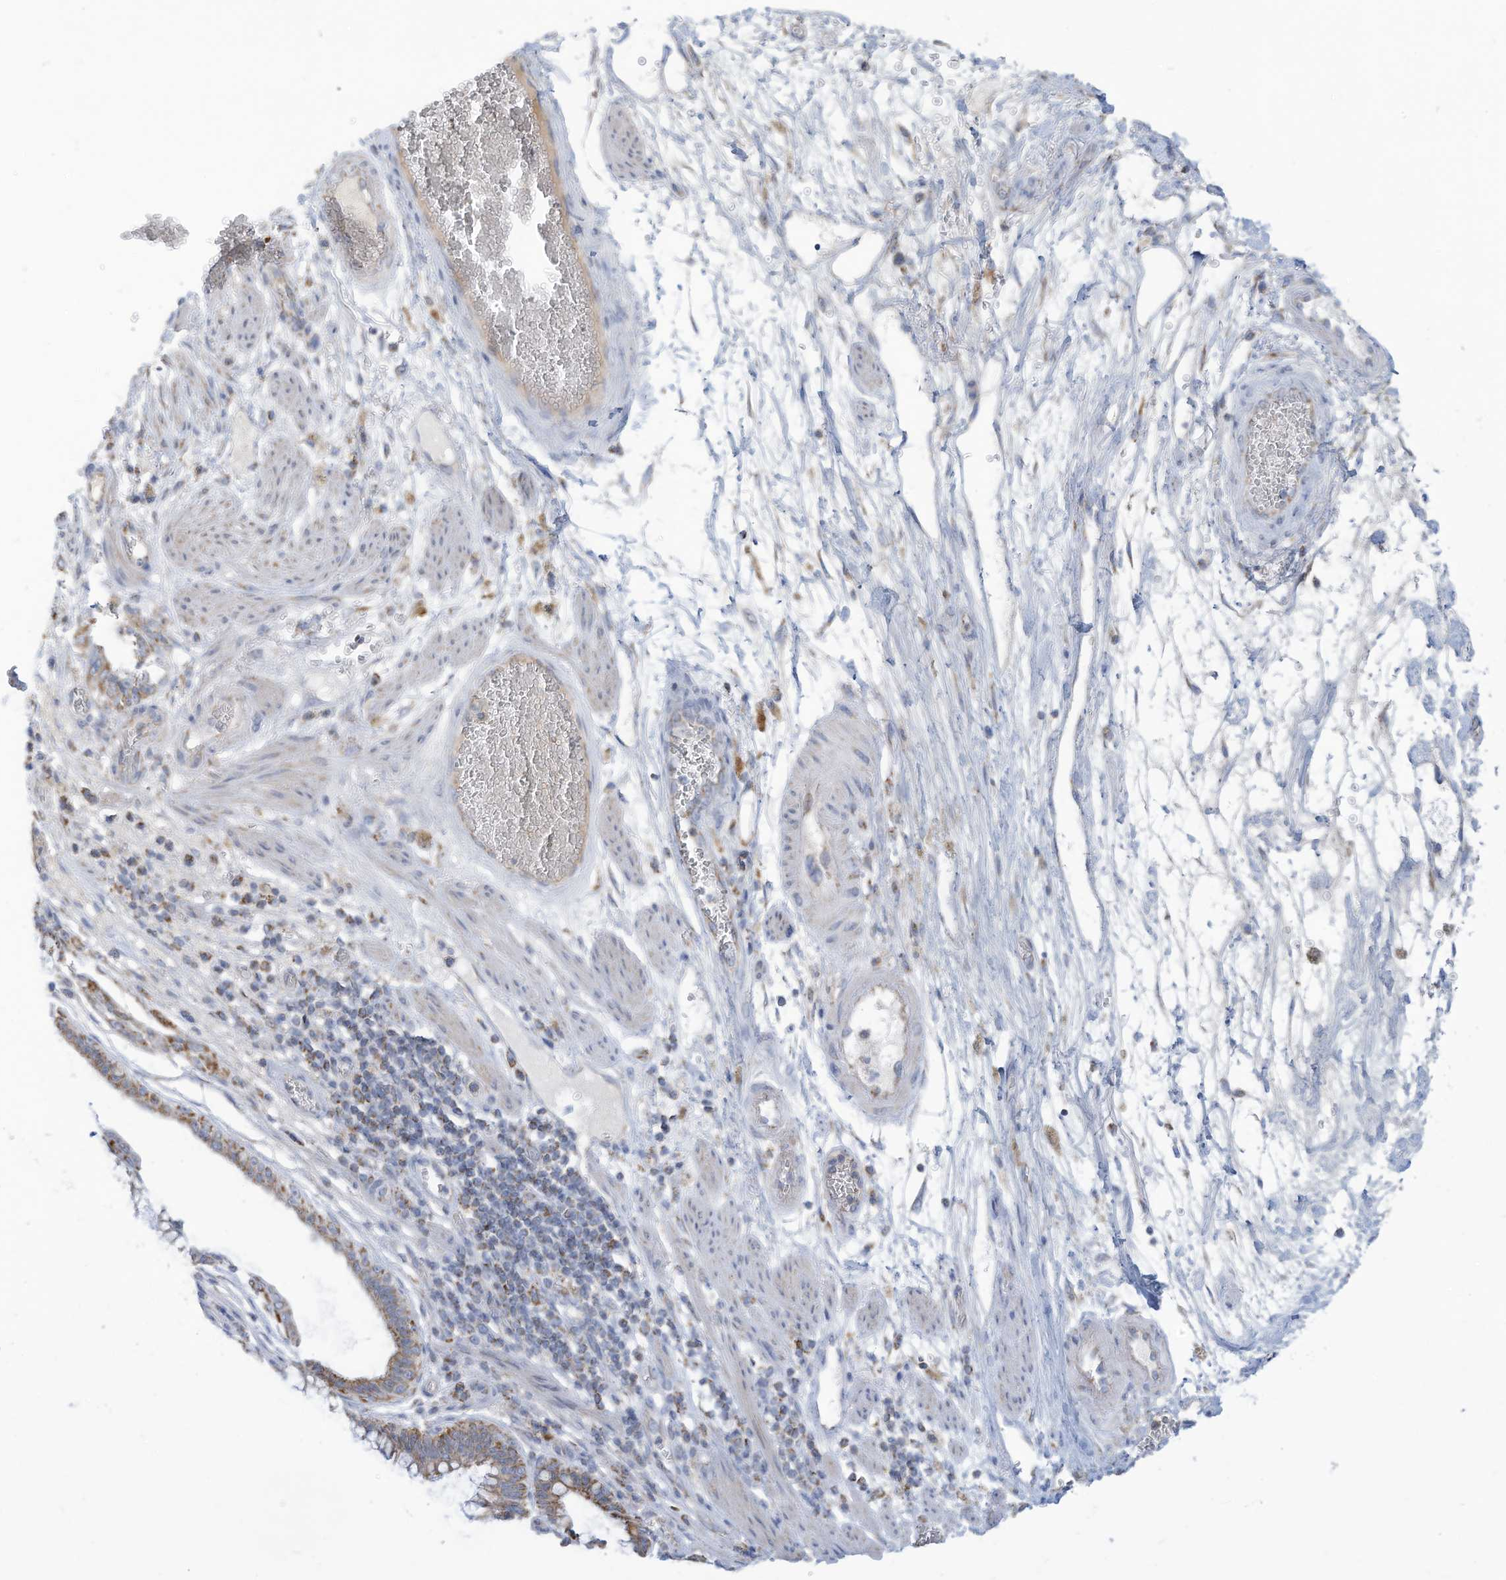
{"staining": {"intensity": "moderate", "quantity": "<25%", "location": "cytoplasmic/membranous"}, "tissue": "melanoma", "cell_type": "Tumor cells", "image_type": "cancer", "snomed": [{"axis": "morphology", "description": "Malignant melanoma, NOS"}, {"axis": "topography", "description": "Rectum"}], "caption": "Protein expression analysis of melanoma demonstrates moderate cytoplasmic/membranous staining in about <25% of tumor cells.", "gene": "NLN", "patient": {"sex": "female", "age": 81}}